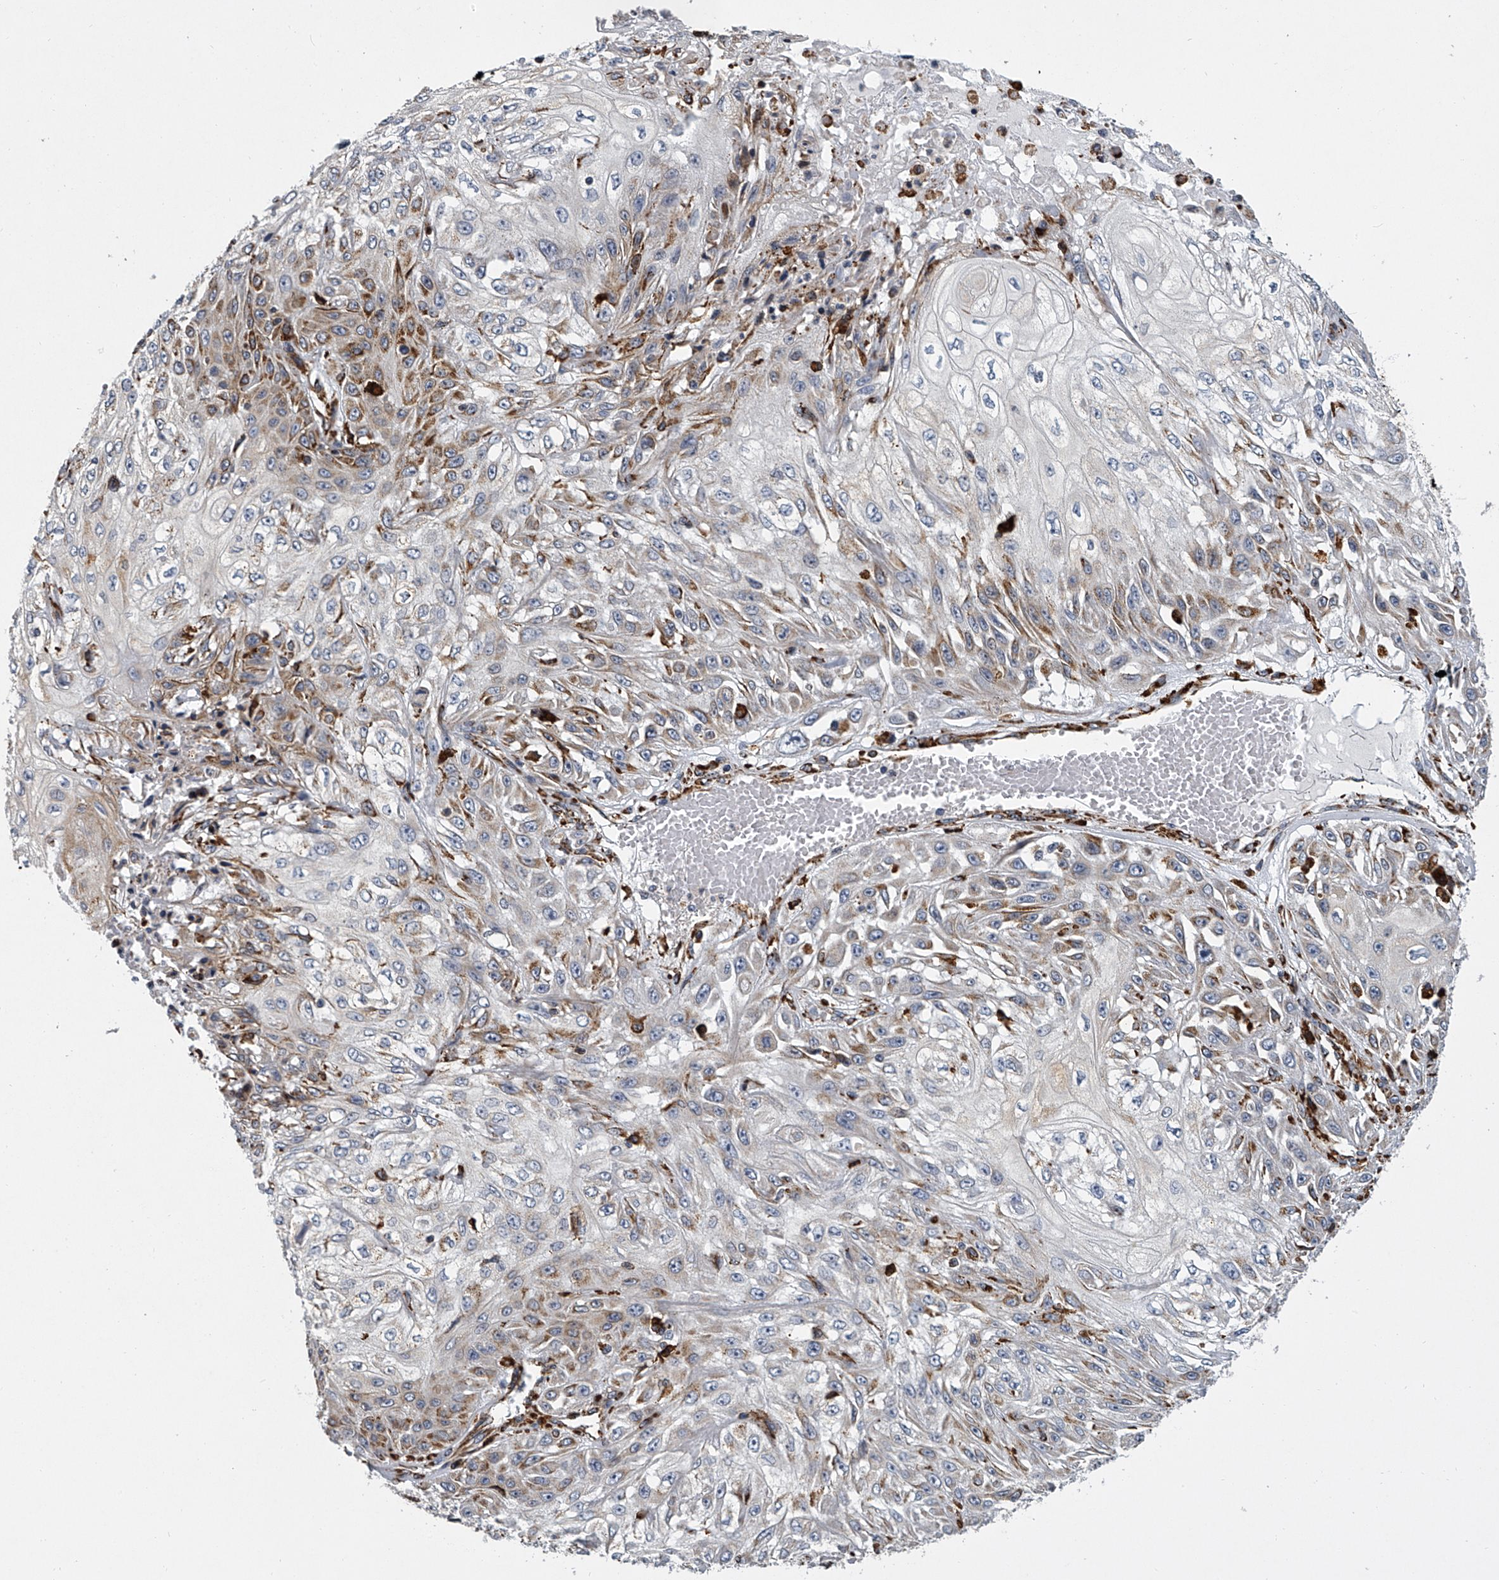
{"staining": {"intensity": "weak", "quantity": "<25%", "location": "cytoplasmic/membranous"}, "tissue": "skin cancer", "cell_type": "Tumor cells", "image_type": "cancer", "snomed": [{"axis": "morphology", "description": "Squamous cell carcinoma, NOS"}, {"axis": "morphology", "description": "Squamous cell carcinoma, metastatic, NOS"}, {"axis": "topography", "description": "Skin"}, {"axis": "topography", "description": "Lymph node"}], "caption": "This is a micrograph of IHC staining of skin cancer (metastatic squamous cell carcinoma), which shows no positivity in tumor cells.", "gene": "TMEM63C", "patient": {"sex": "male", "age": 75}}